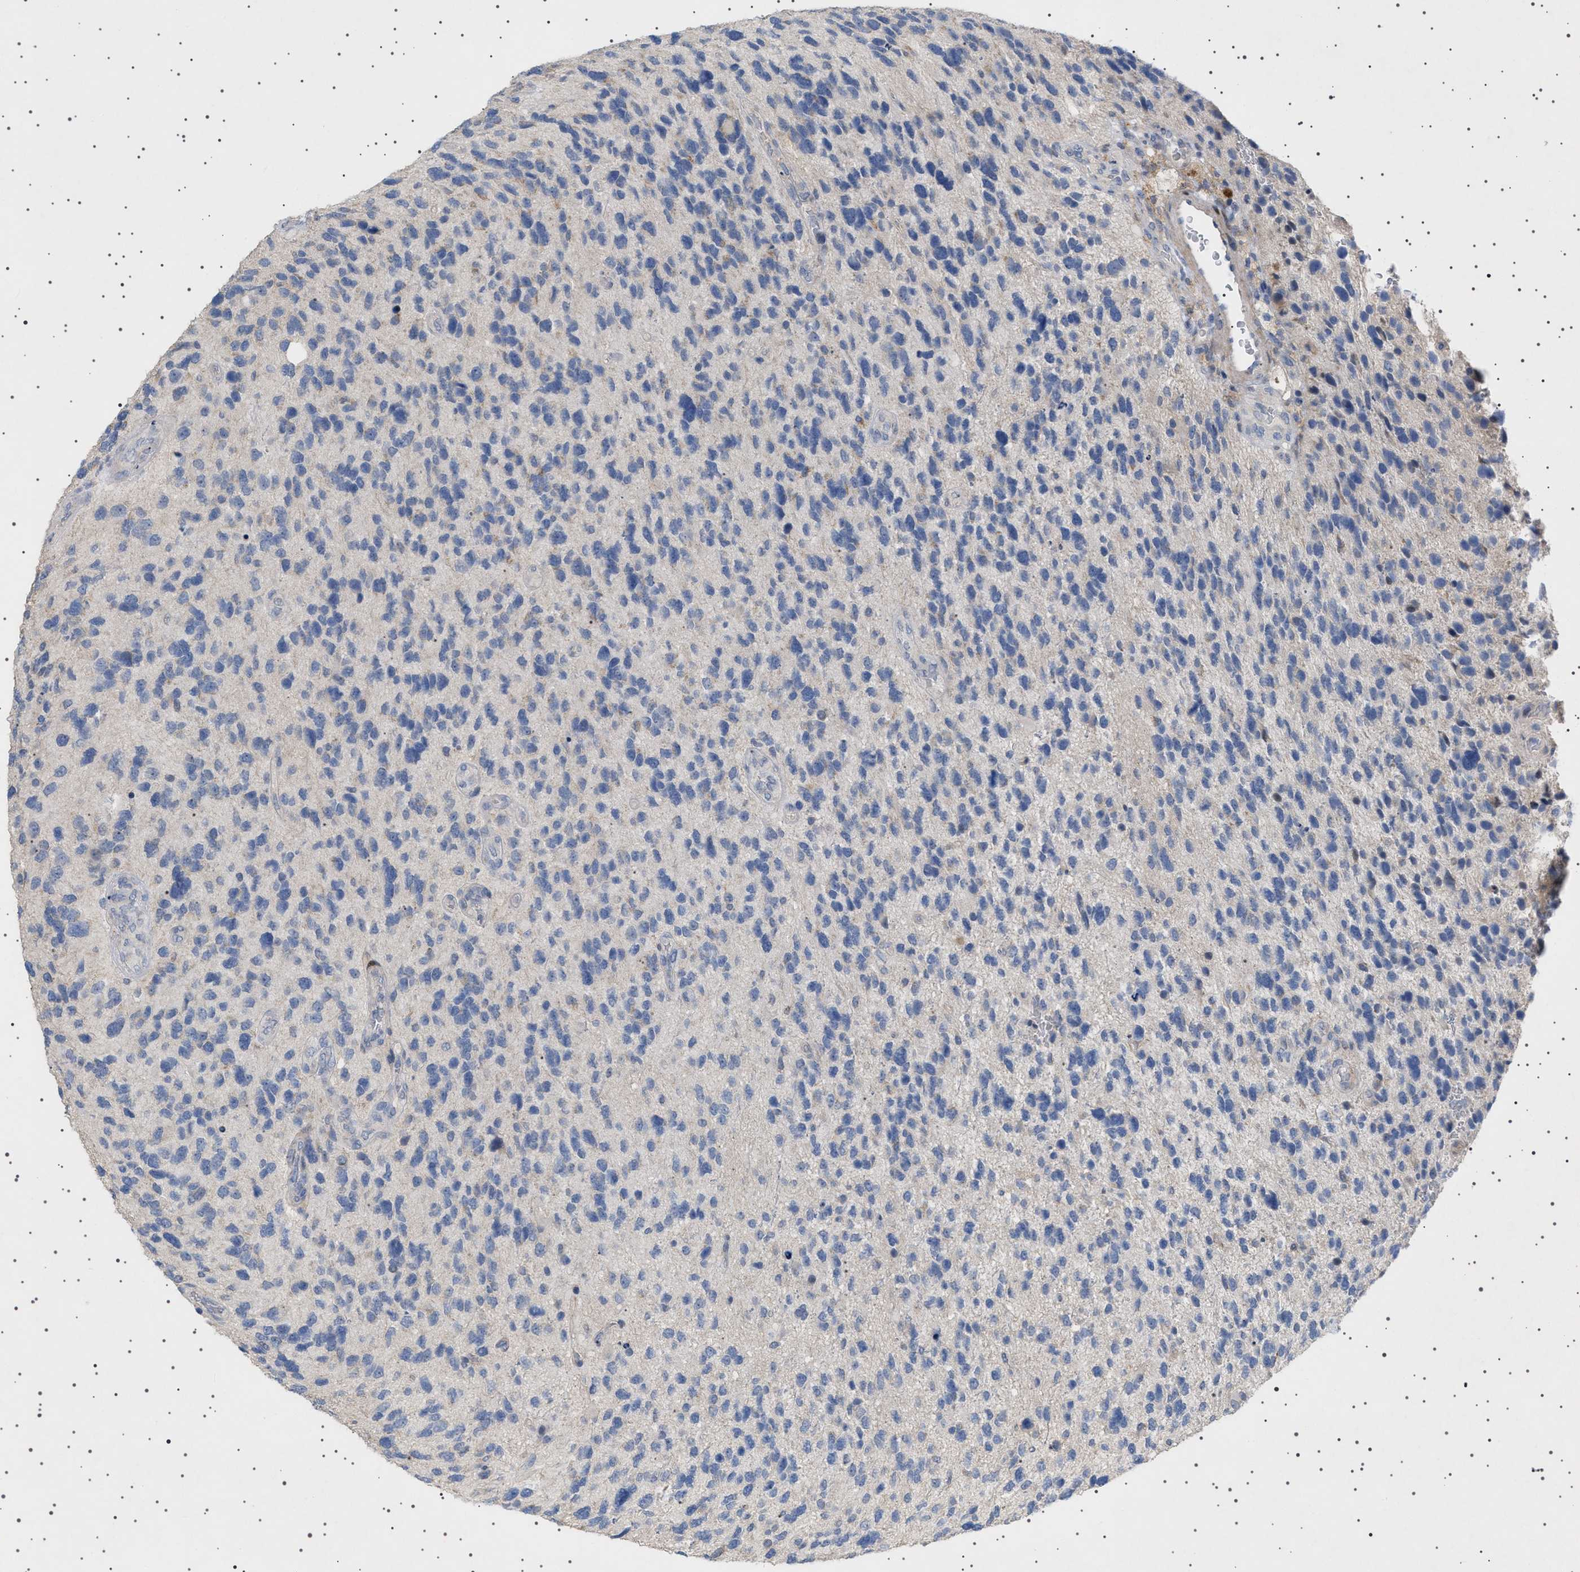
{"staining": {"intensity": "negative", "quantity": "none", "location": "none"}, "tissue": "glioma", "cell_type": "Tumor cells", "image_type": "cancer", "snomed": [{"axis": "morphology", "description": "Glioma, malignant, High grade"}, {"axis": "topography", "description": "Brain"}], "caption": "Histopathology image shows no significant protein staining in tumor cells of glioma.", "gene": "HTR1A", "patient": {"sex": "female", "age": 58}}